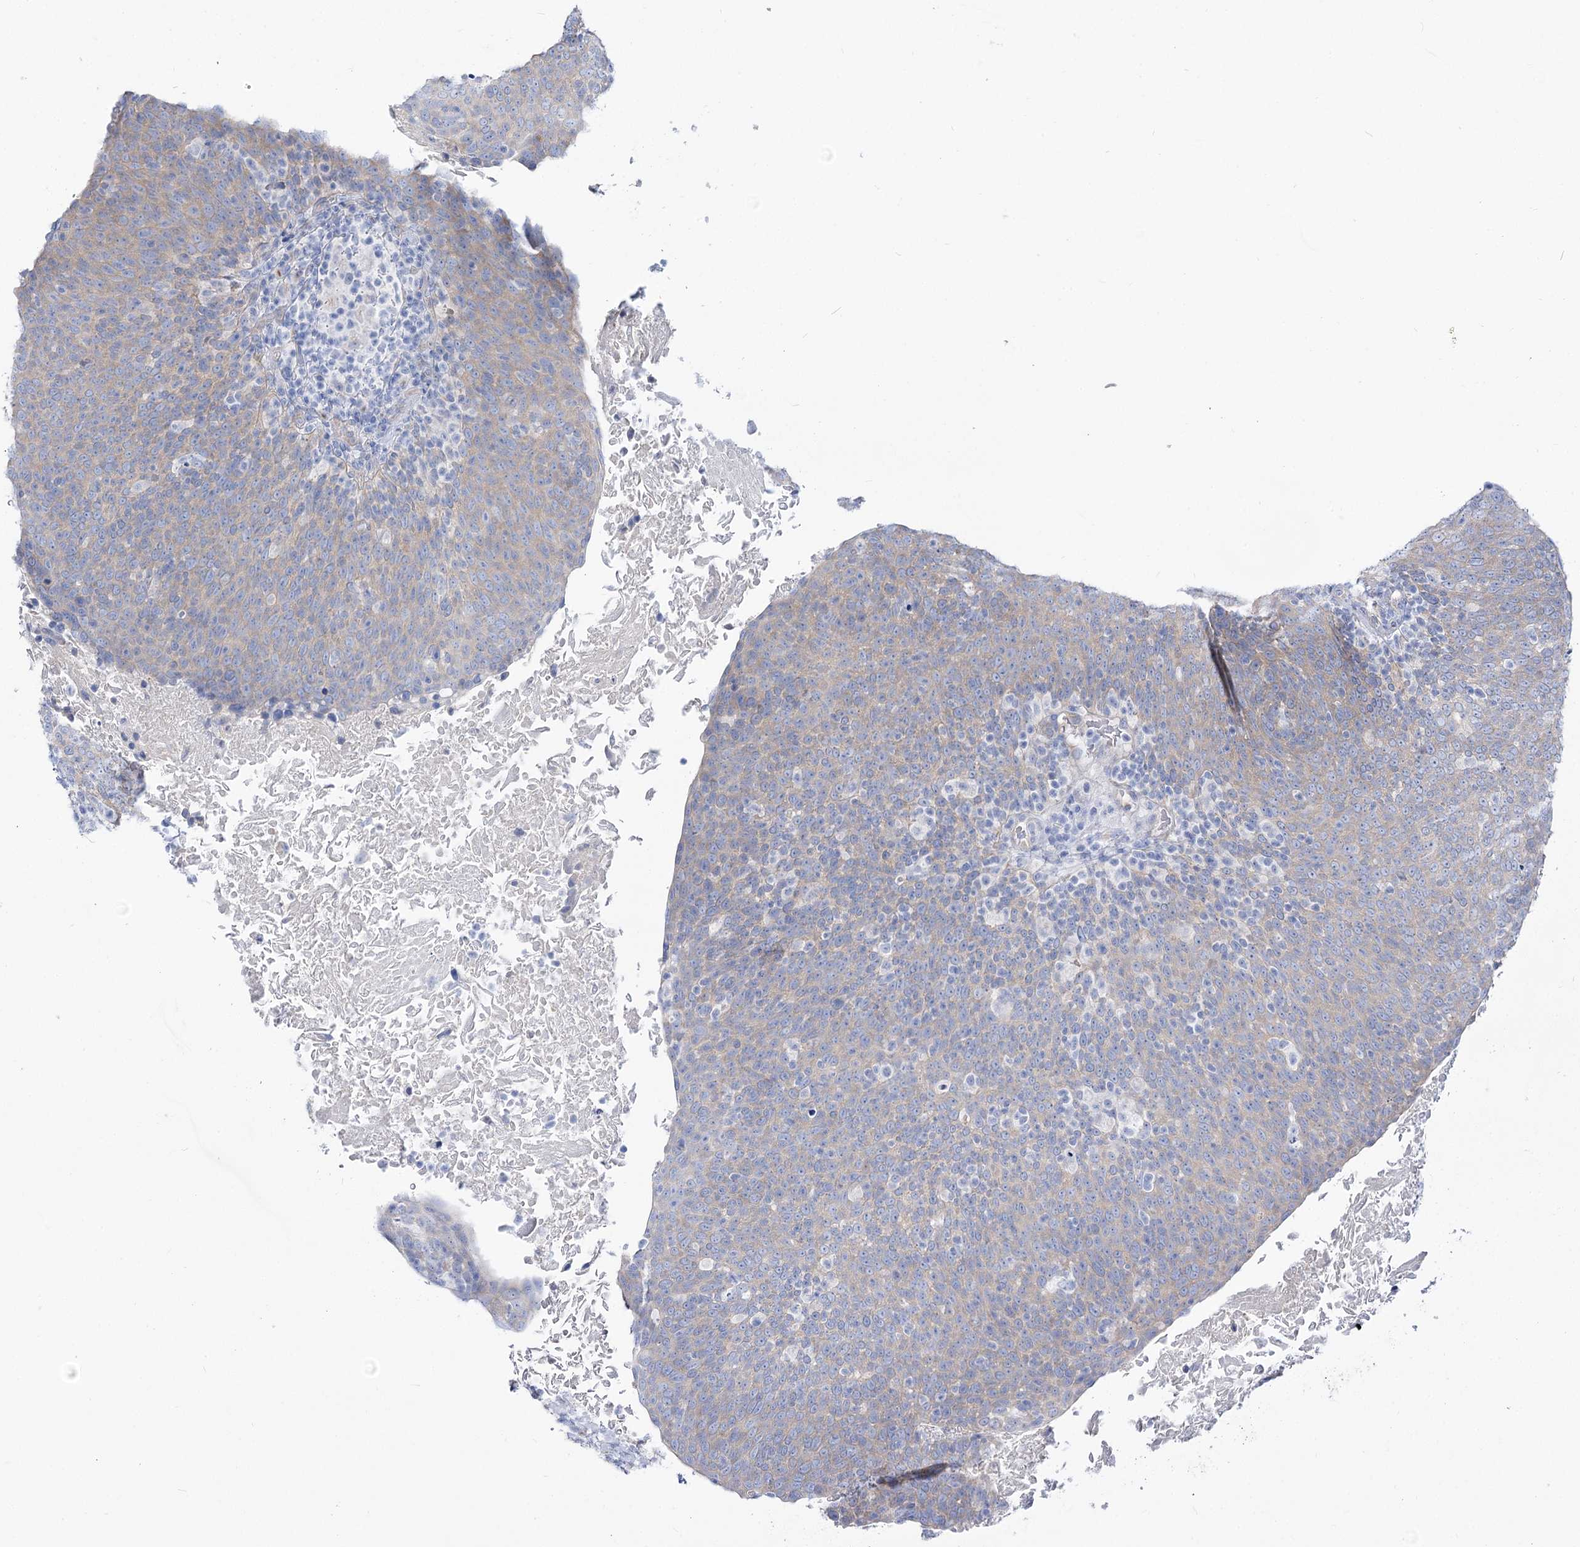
{"staining": {"intensity": "negative", "quantity": "none", "location": "none"}, "tissue": "head and neck cancer", "cell_type": "Tumor cells", "image_type": "cancer", "snomed": [{"axis": "morphology", "description": "Squamous cell carcinoma, NOS"}, {"axis": "morphology", "description": "Squamous cell carcinoma, metastatic, NOS"}, {"axis": "topography", "description": "Lymph node"}, {"axis": "topography", "description": "Head-Neck"}], "caption": "This is a photomicrograph of IHC staining of head and neck cancer (metastatic squamous cell carcinoma), which shows no positivity in tumor cells.", "gene": "SUOX", "patient": {"sex": "male", "age": 62}}